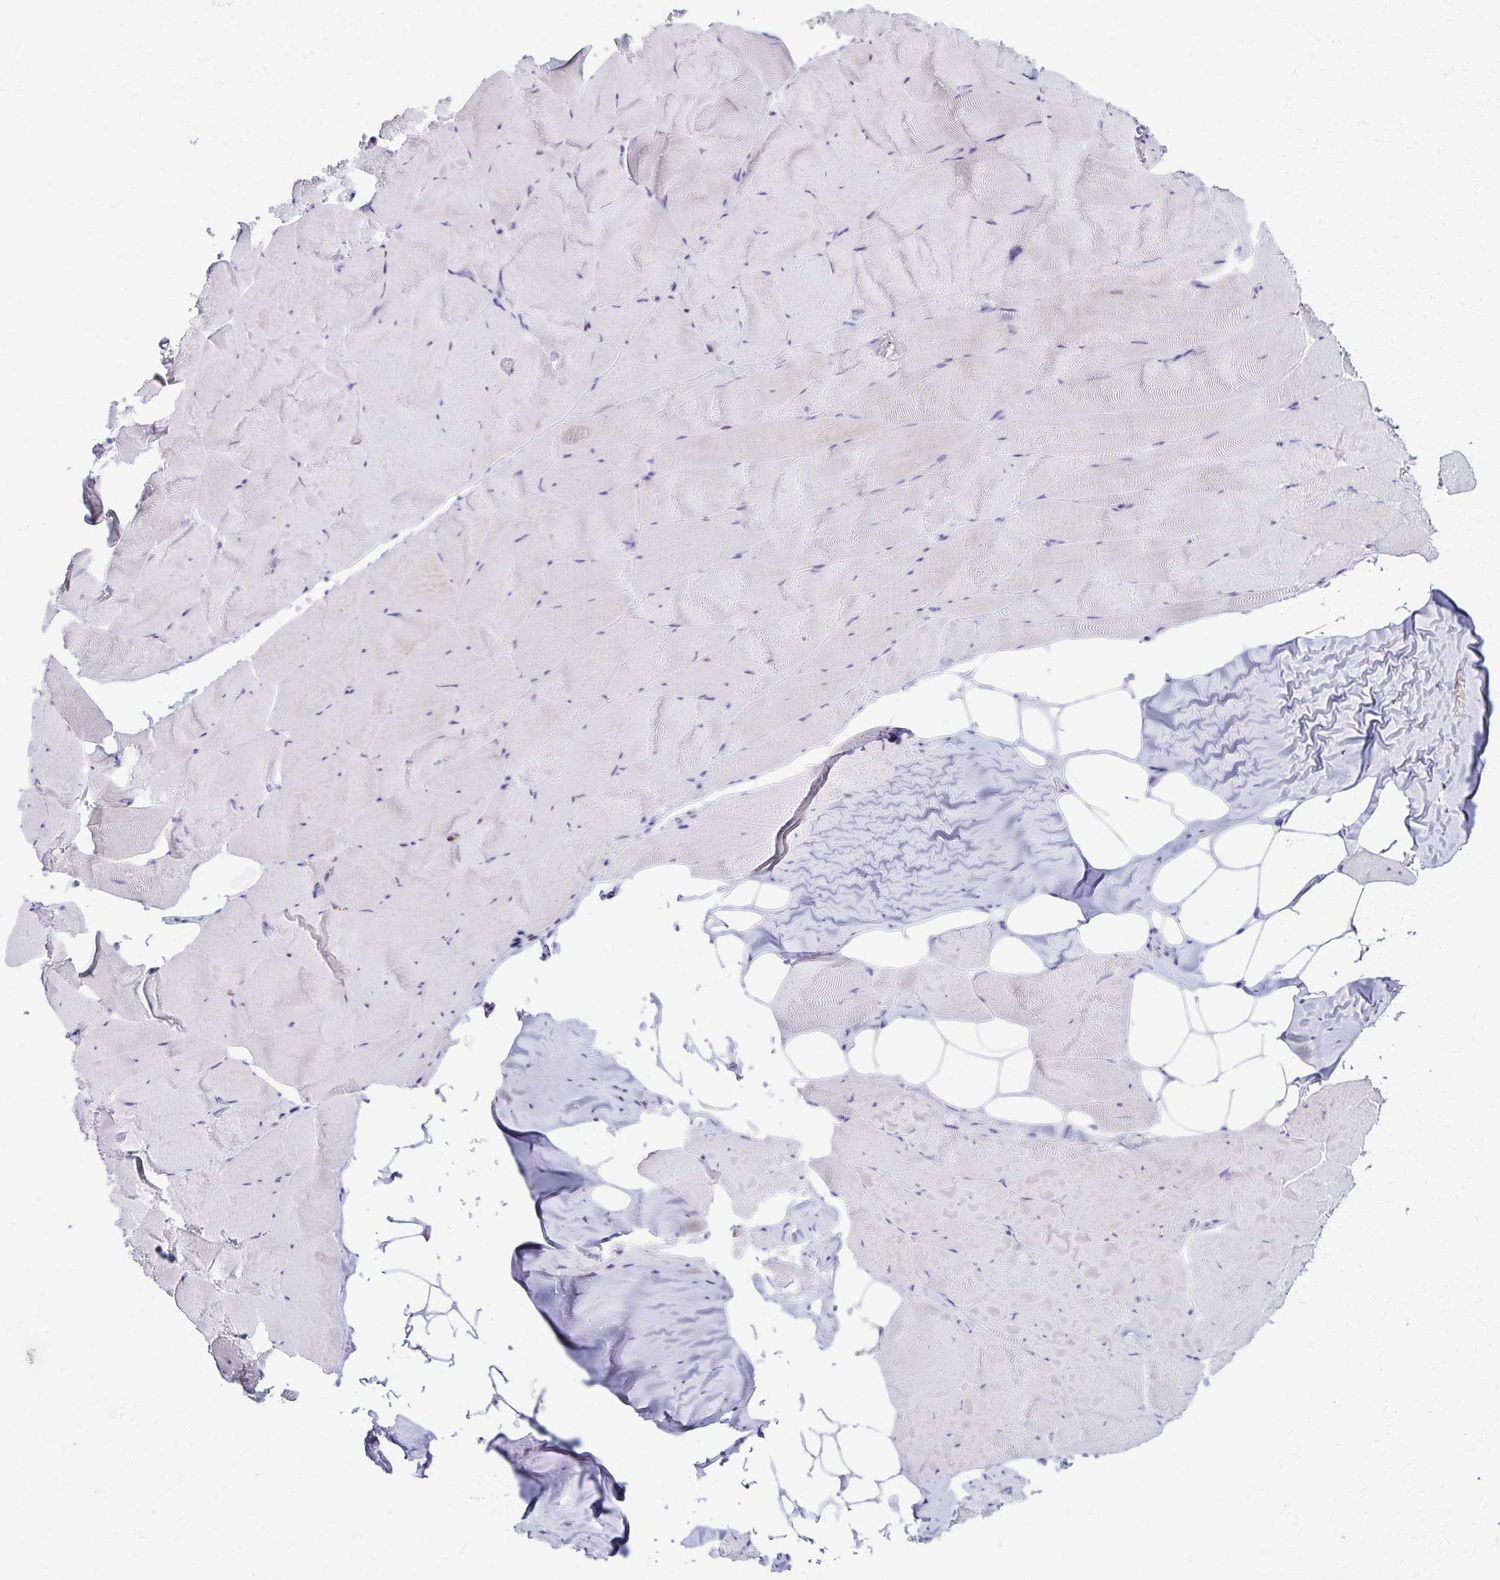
{"staining": {"intensity": "negative", "quantity": "none", "location": "none"}, "tissue": "skeletal muscle", "cell_type": "Myocytes", "image_type": "normal", "snomed": [{"axis": "morphology", "description": "Normal tissue, NOS"}, {"axis": "topography", "description": "Skeletal muscle"}], "caption": "This is an immunohistochemistry (IHC) micrograph of benign skeletal muscle. There is no expression in myocytes.", "gene": "TMEM60", "patient": {"sex": "female", "age": 64}}